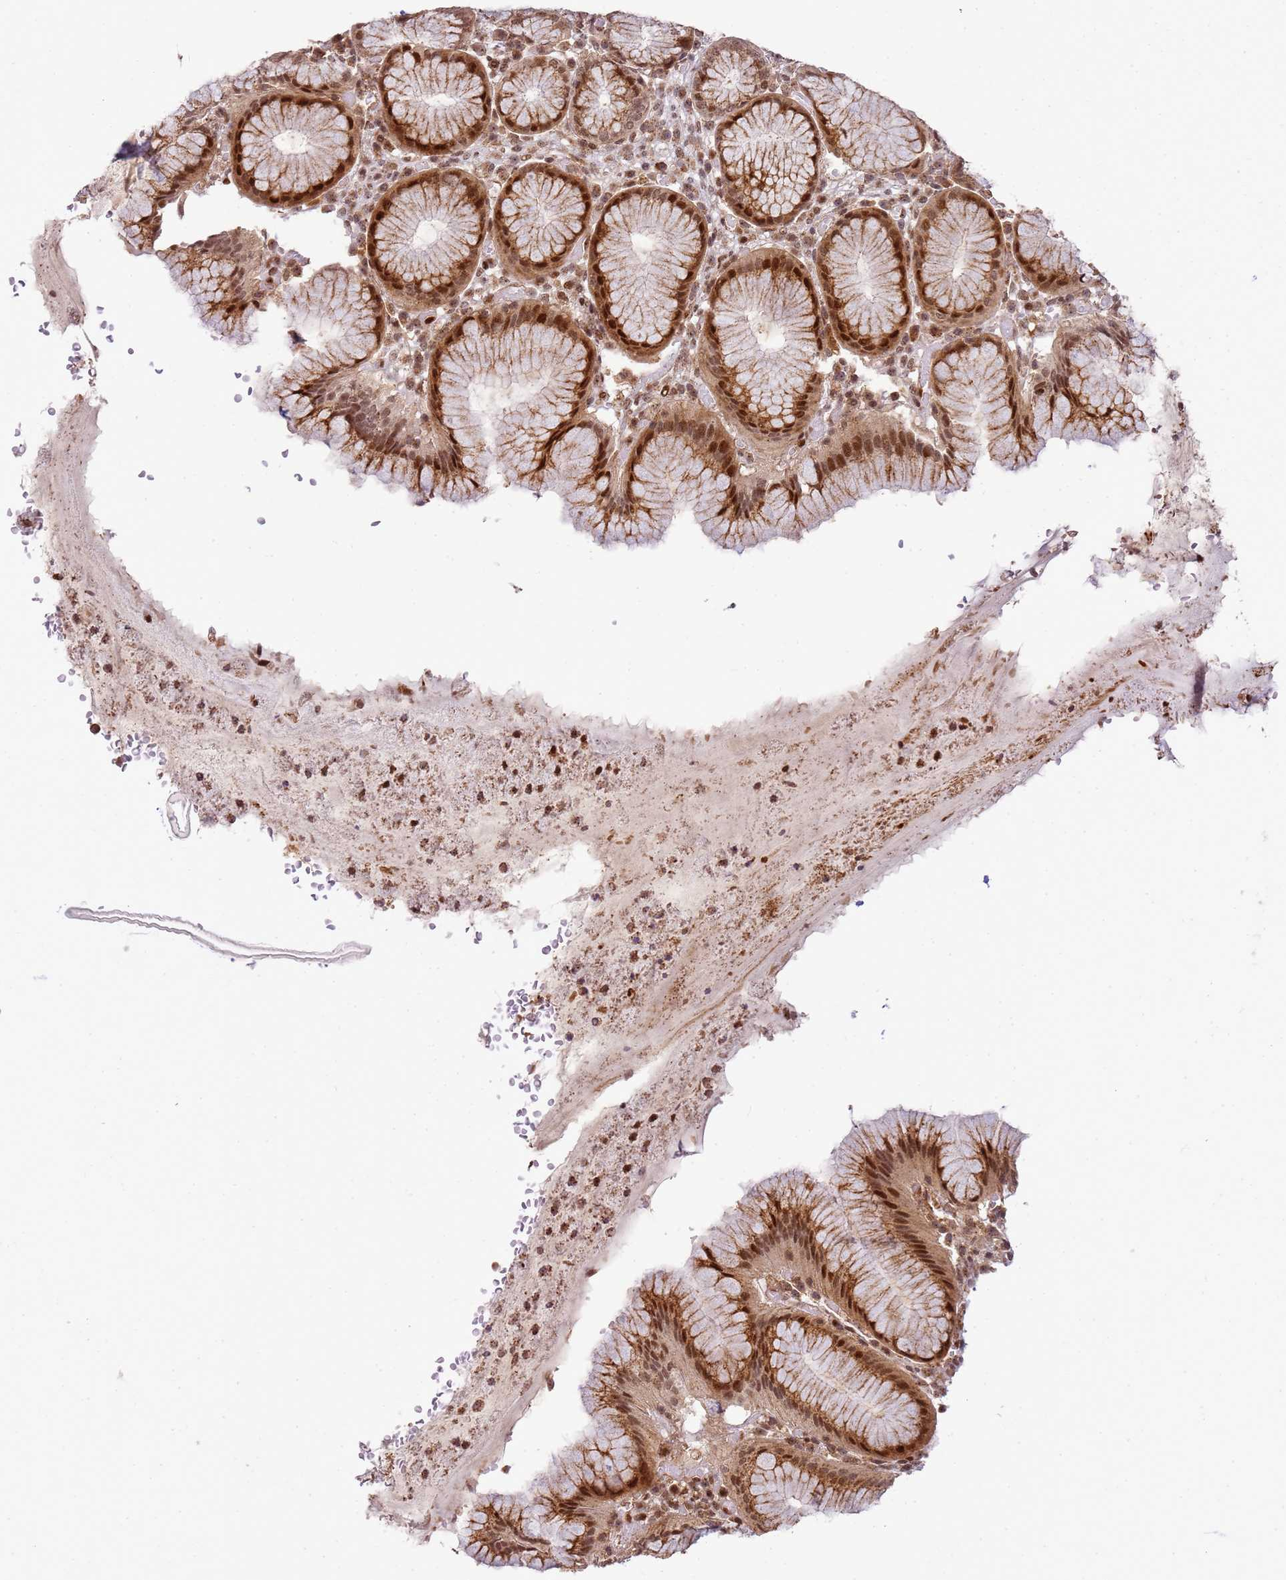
{"staining": {"intensity": "strong", "quantity": ">75%", "location": "cytoplasmic/membranous,nuclear"}, "tissue": "stomach", "cell_type": "Glandular cells", "image_type": "normal", "snomed": [{"axis": "morphology", "description": "Normal tissue, NOS"}, {"axis": "topography", "description": "Stomach"}], "caption": "Protein staining by immunohistochemistry demonstrates strong cytoplasmic/membranous,nuclear staining in about >75% of glandular cells in unremarkable stomach.", "gene": "PEX14", "patient": {"sex": "male", "age": 55}}